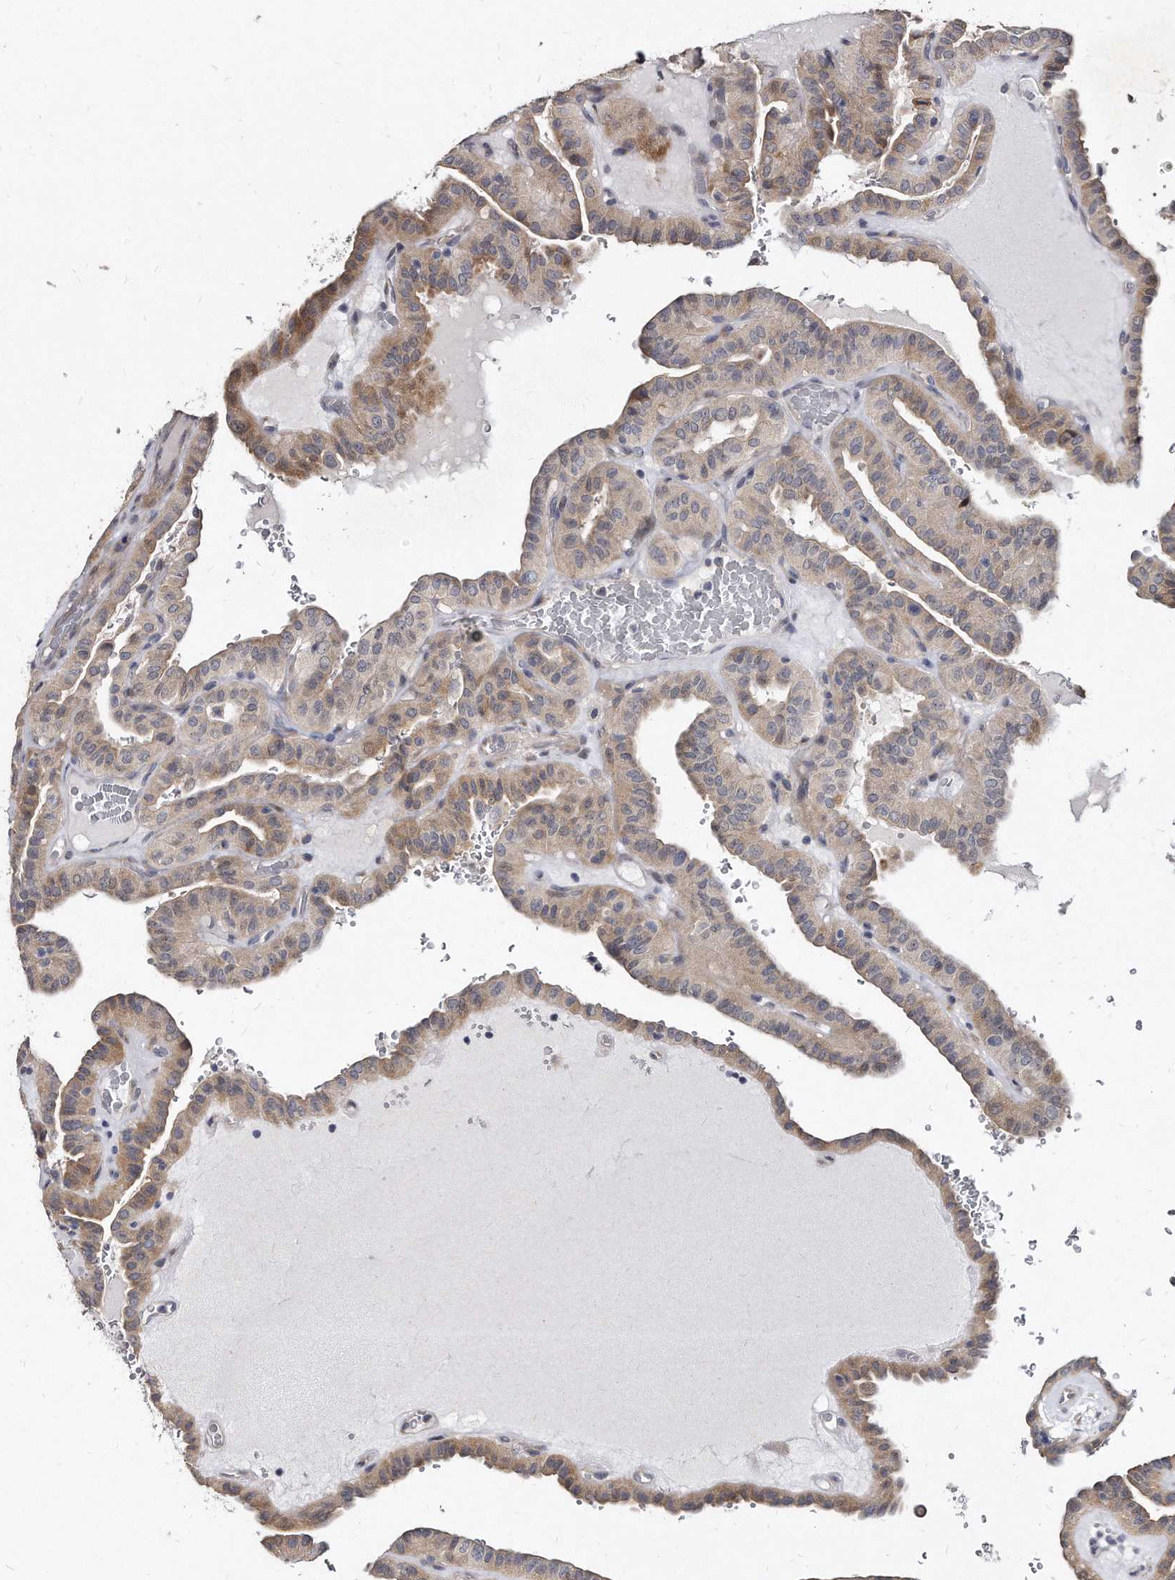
{"staining": {"intensity": "moderate", "quantity": ">75%", "location": "cytoplasmic/membranous"}, "tissue": "thyroid cancer", "cell_type": "Tumor cells", "image_type": "cancer", "snomed": [{"axis": "morphology", "description": "Papillary adenocarcinoma, NOS"}, {"axis": "topography", "description": "Thyroid gland"}], "caption": "Protein expression analysis of thyroid cancer exhibits moderate cytoplasmic/membranous positivity in approximately >75% of tumor cells. (DAB IHC, brown staining for protein, blue staining for nuclei).", "gene": "KLHDC3", "patient": {"sex": "male", "age": 77}}